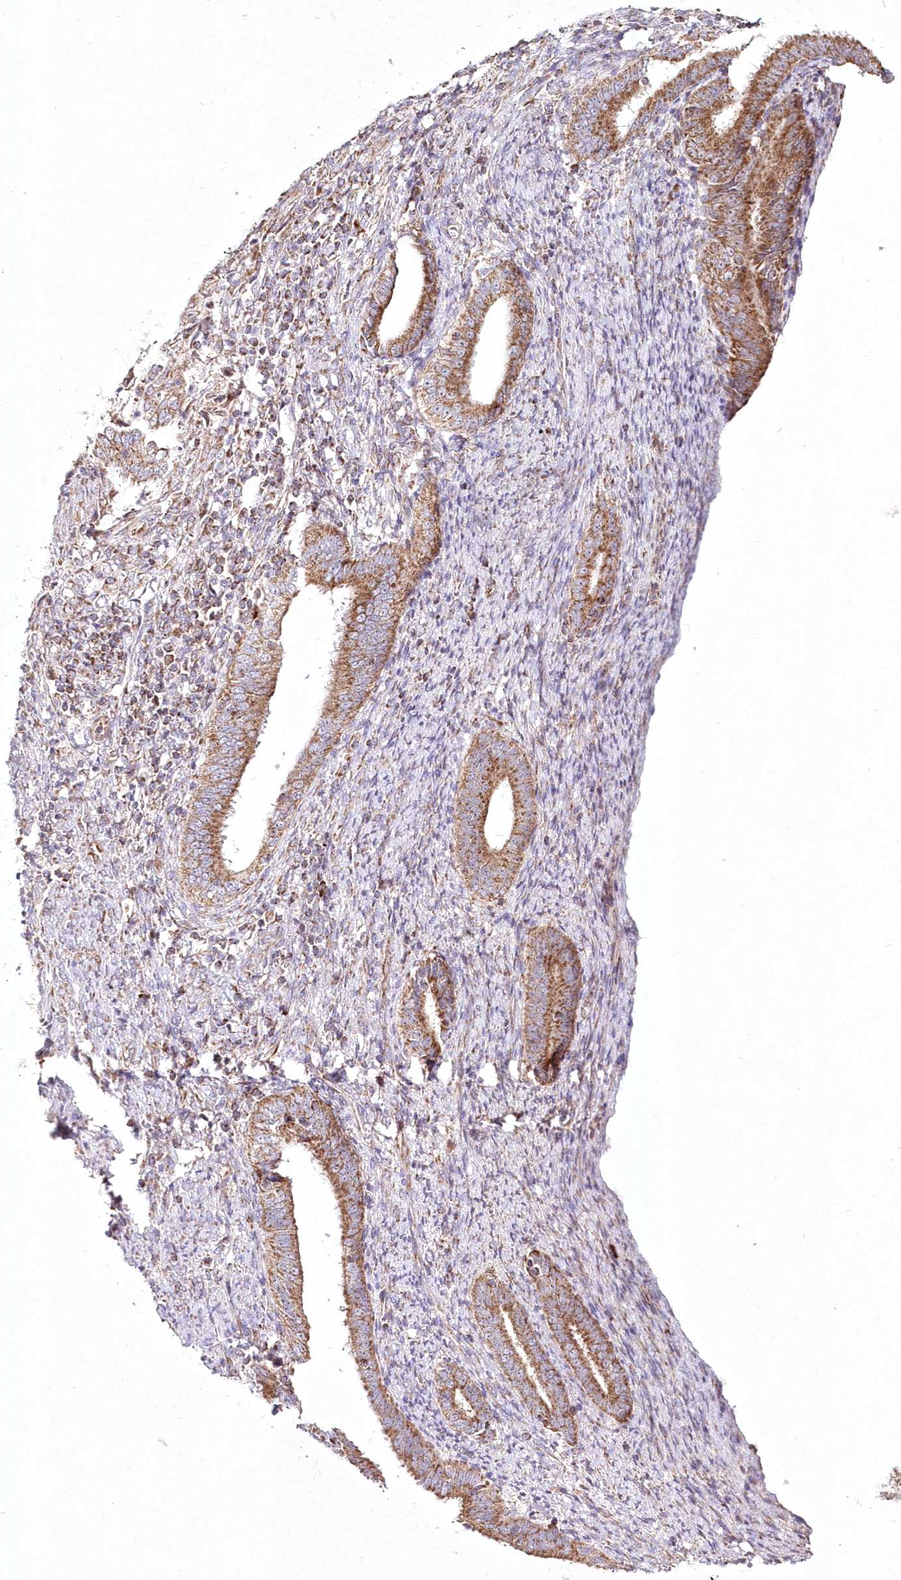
{"staining": {"intensity": "moderate", "quantity": ">75%", "location": "cytoplasmic/membranous"}, "tissue": "endometrial cancer", "cell_type": "Tumor cells", "image_type": "cancer", "snomed": [{"axis": "morphology", "description": "Adenocarcinoma, NOS"}, {"axis": "topography", "description": "Endometrium"}], "caption": "A photomicrograph of endometrial adenocarcinoma stained for a protein demonstrates moderate cytoplasmic/membranous brown staining in tumor cells.", "gene": "DNA2", "patient": {"sex": "female", "age": 51}}